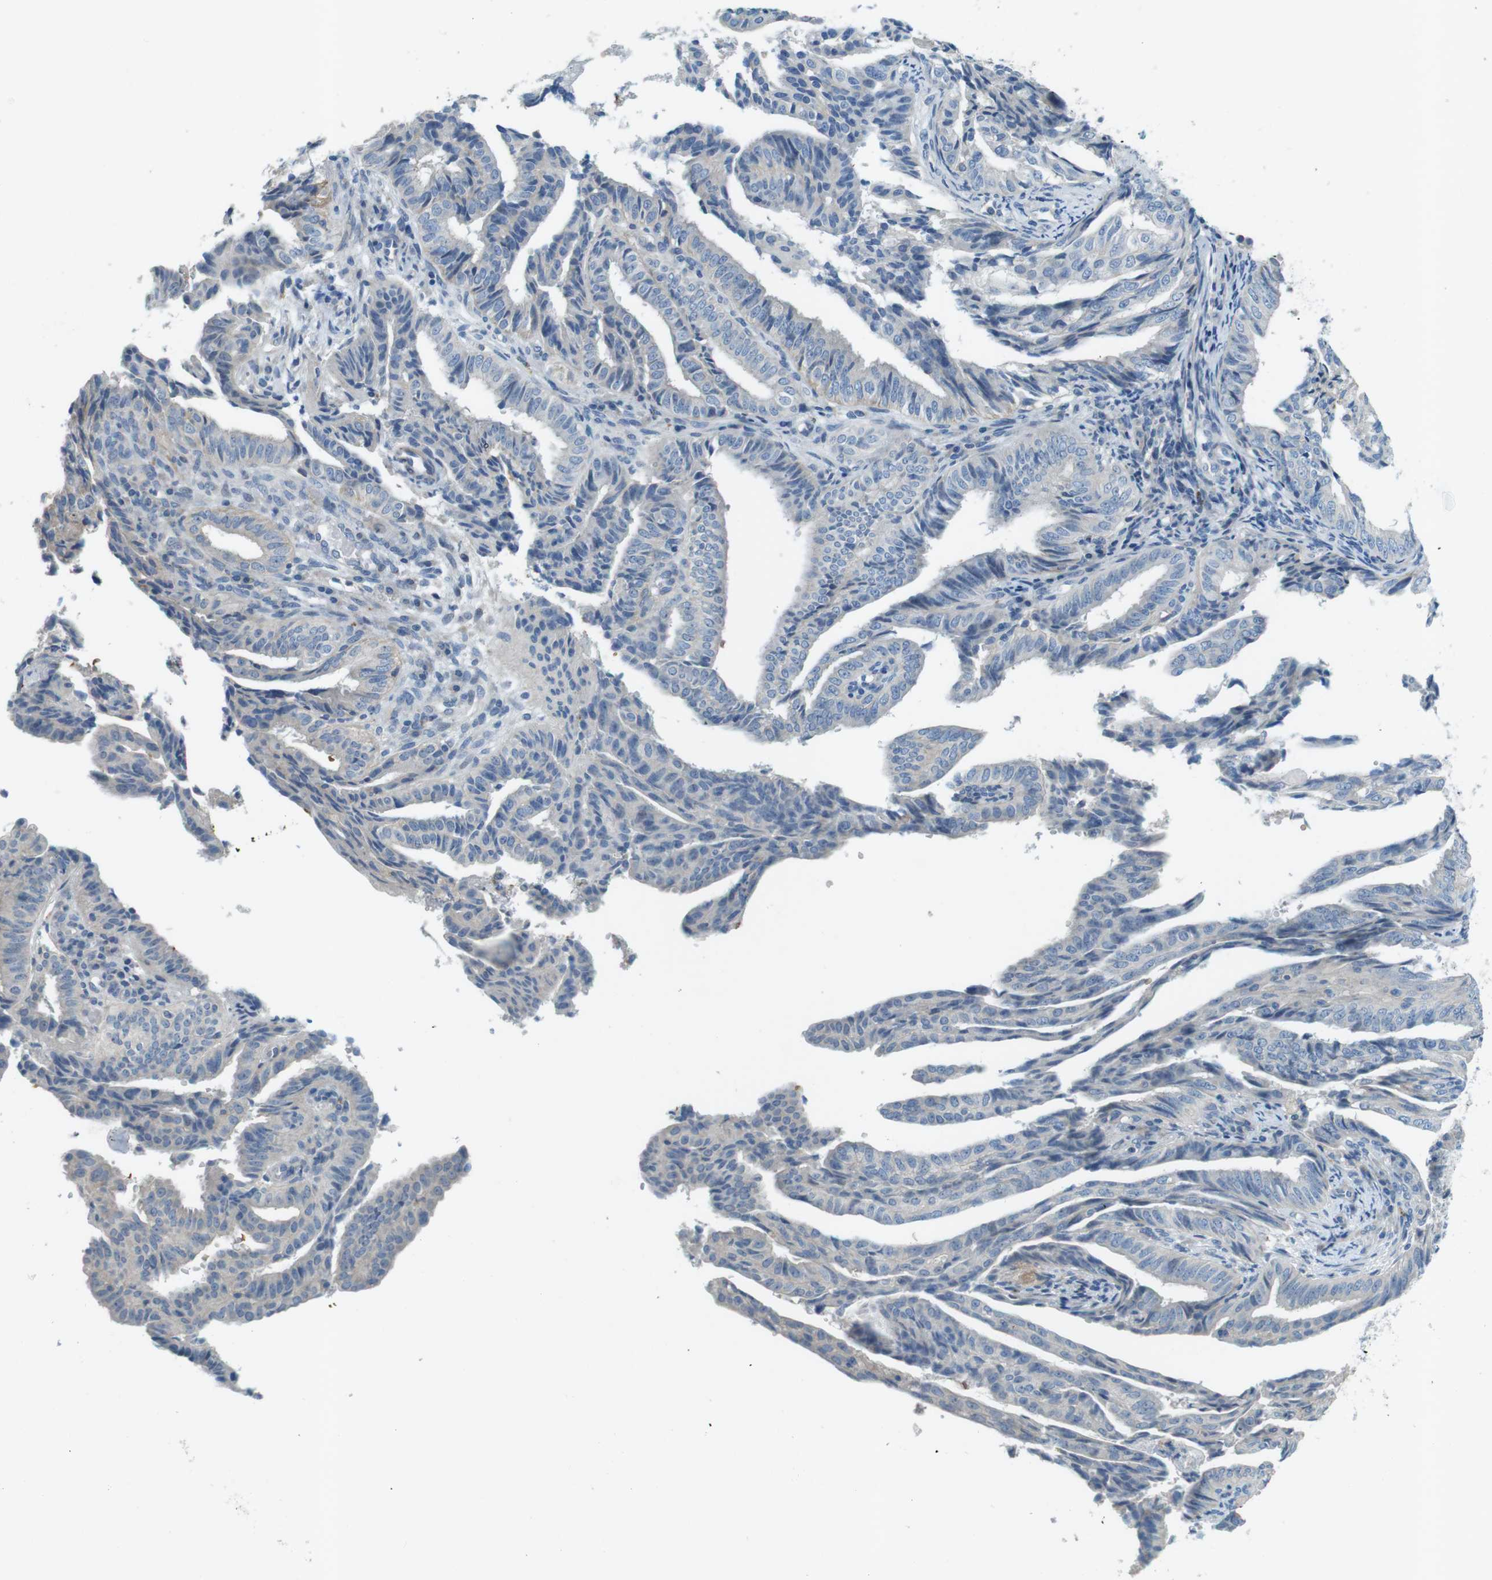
{"staining": {"intensity": "negative", "quantity": "none", "location": "none"}, "tissue": "endometrial cancer", "cell_type": "Tumor cells", "image_type": "cancer", "snomed": [{"axis": "morphology", "description": "Adenocarcinoma, NOS"}, {"axis": "topography", "description": "Endometrium"}], "caption": "An immunohistochemistry histopathology image of endometrial adenocarcinoma is shown. There is no staining in tumor cells of endometrial adenocarcinoma.", "gene": "TYW1", "patient": {"sex": "female", "age": 58}}